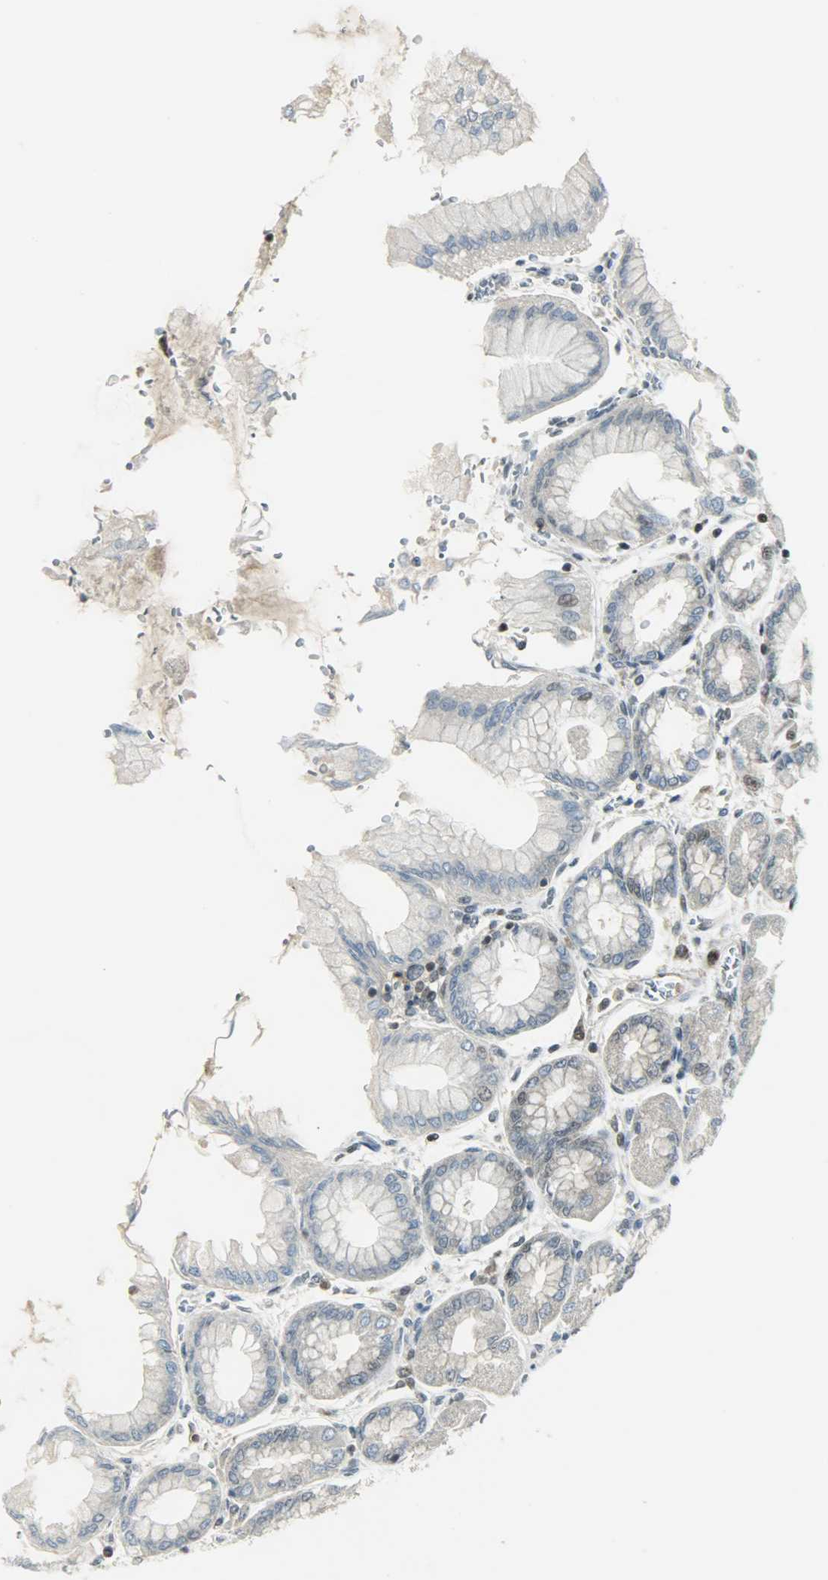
{"staining": {"intensity": "moderate", "quantity": "25%-75%", "location": "cytoplasmic/membranous,nuclear"}, "tissue": "stomach", "cell_type": "Glandular cells", "image_type": "normal", "snomed": [{"axis": "morphology", "description": "Normal tissue, NOS"}, {"axis": "topography", "description": "Stomach, upper"}], "caption": "Approximately 25%-75% of glandular cells in normal stomach reveal moderate cytoplasmic/membranous,nuclear protein positivity as visualized by brown immunohistochemical staining.", "gene": "IL15", "patient": {"sex": "female", "age": 56}}